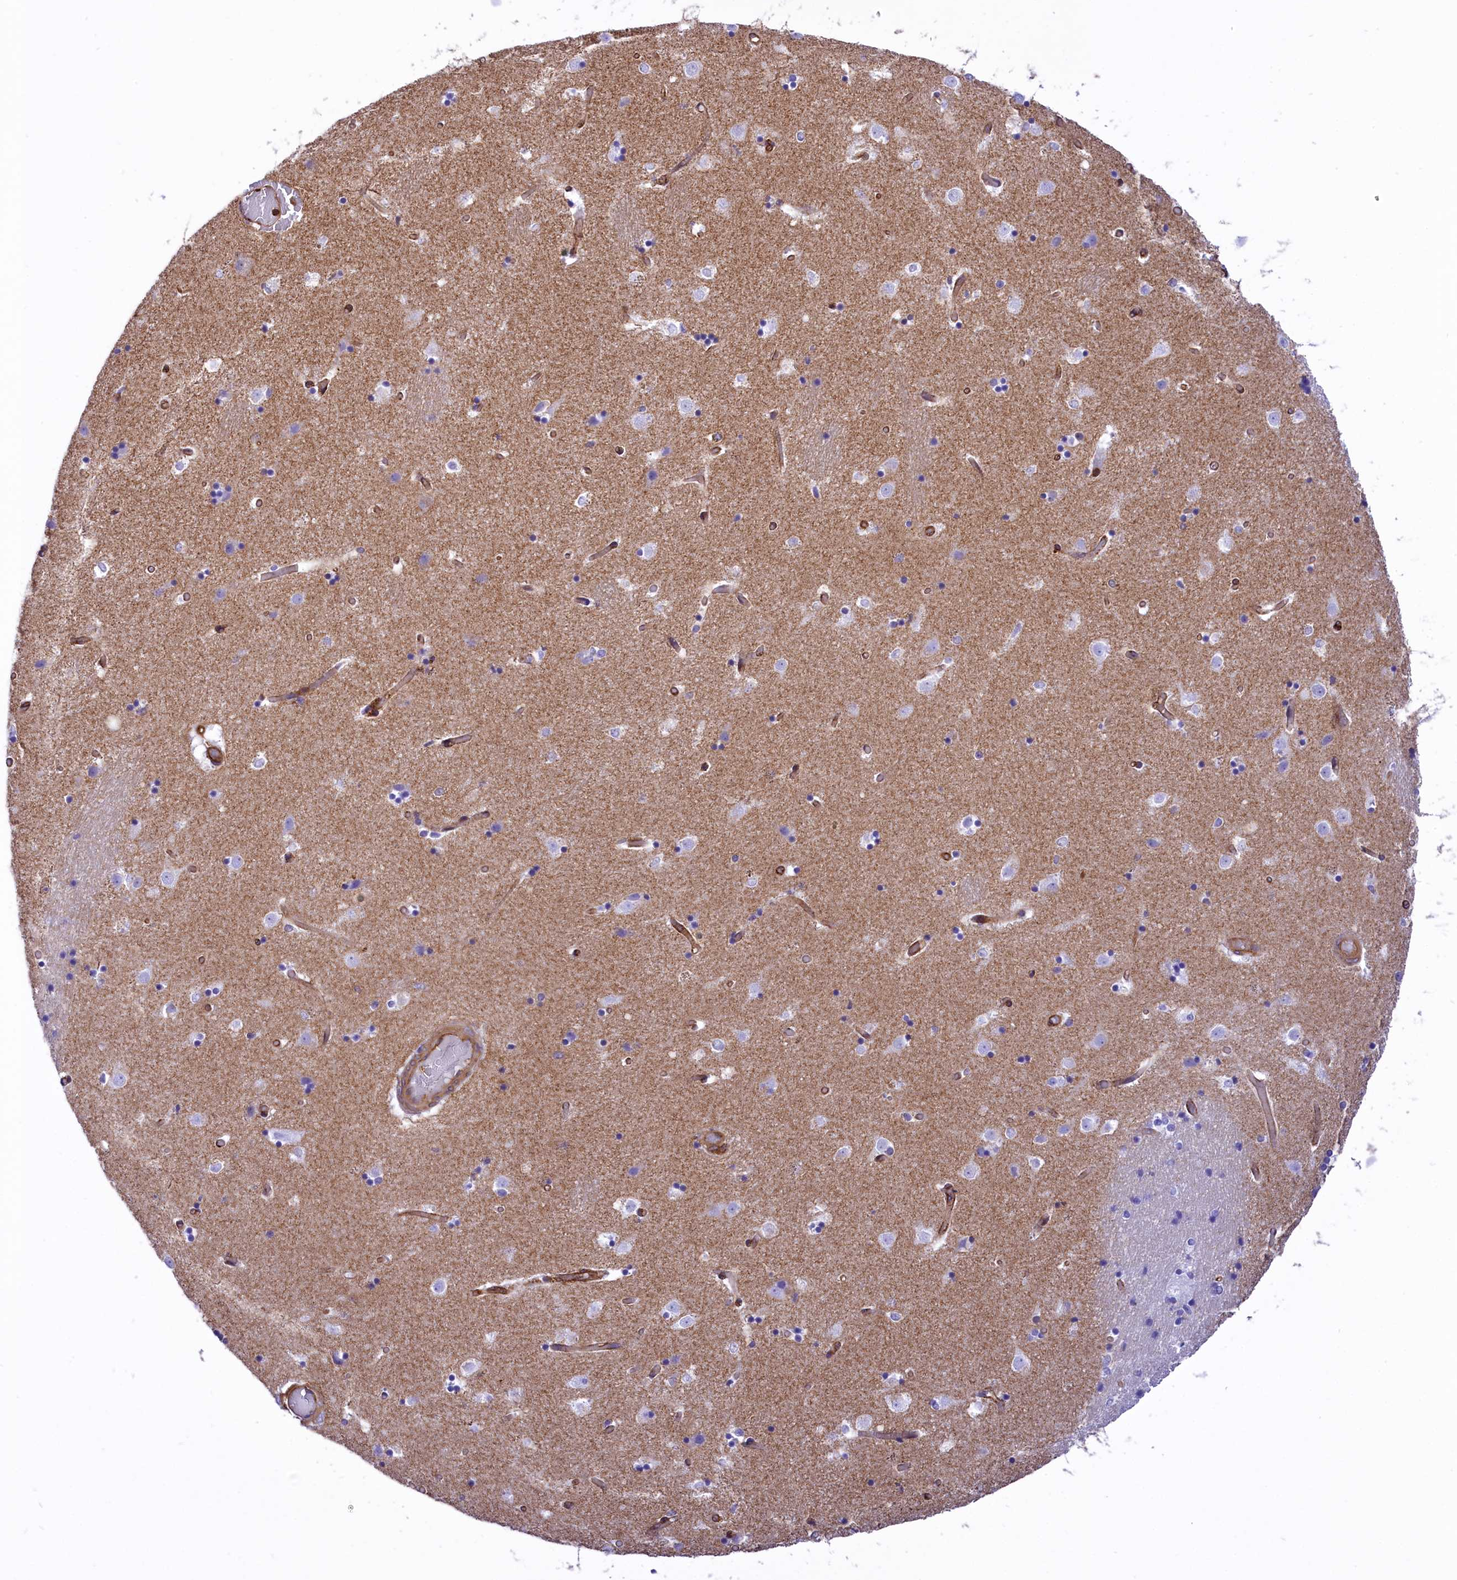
{"staining": {"intensity": "negative", "quantity": "none", "location": "none"}, "tissue": "caudate", "cell_type": "Glial cells", "image_type": "normal", "snomed": [{"axis": "morphology", "description": "Normal tissue, NOS"}, {"axis": "topography", "description": "Lateral ventricle wall"}], "caption": "This is a photomicrograph of immunohistochemistry staining of unremarkable caudate, which shows no expression in glial cells.", "gene": "SEPTIN9", "patient": {"sex": "female", "age": 52}}